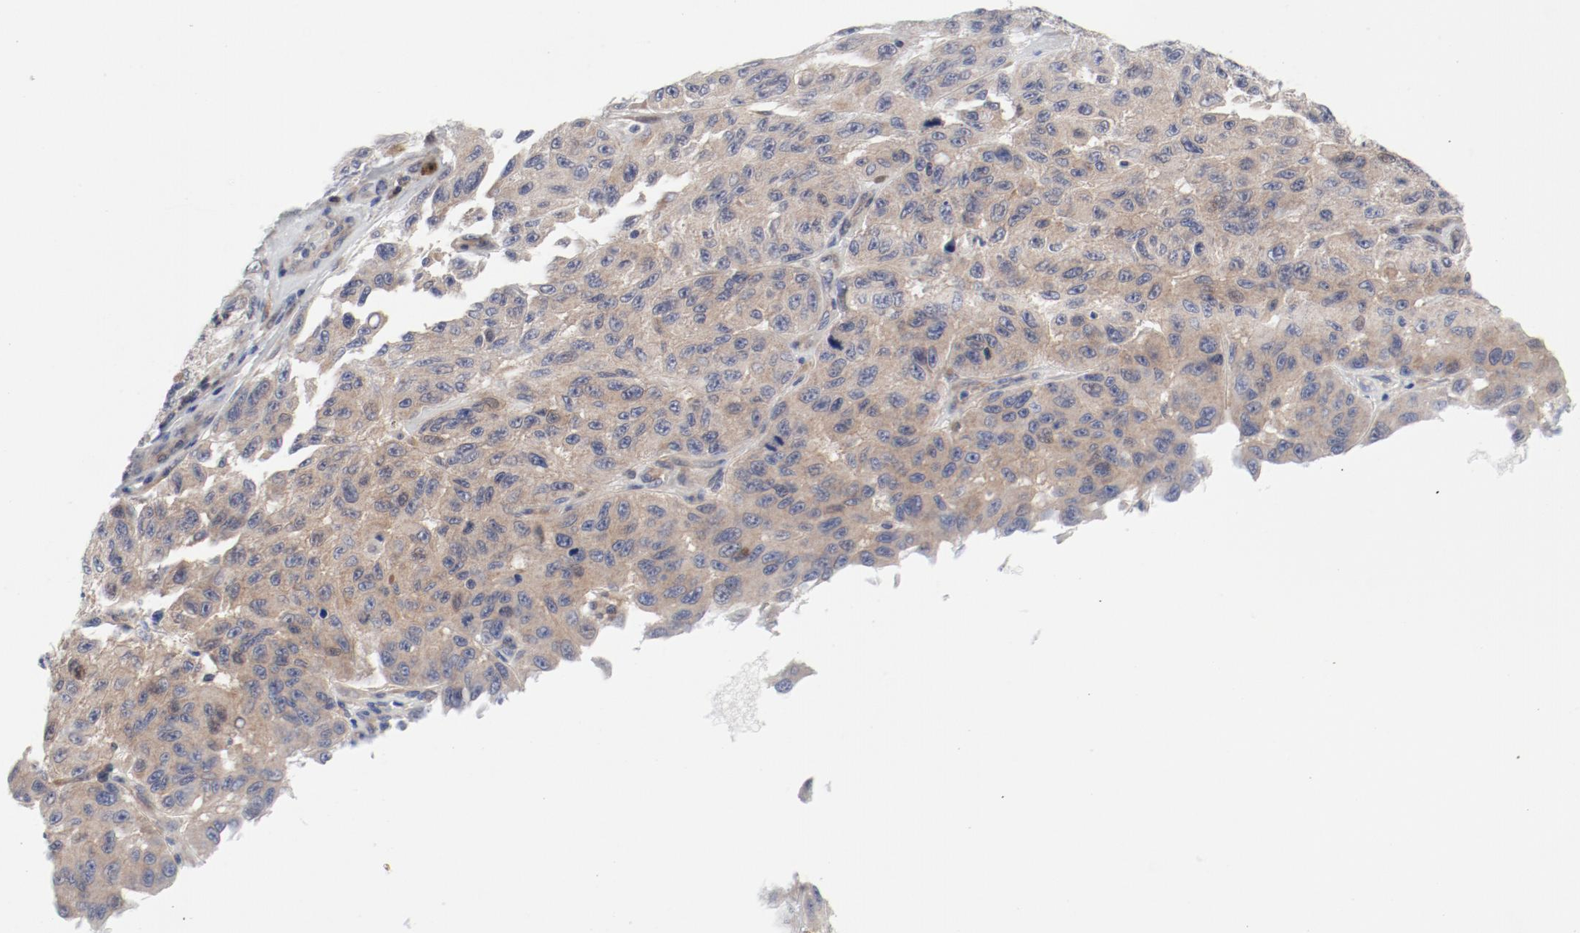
{"staining": {"intensity": "weak", "quantity": ">75%", "location": "cytoplasmic/membranous"}, "tissue": "melanoma", "cell_type": "Tumor cells", "image_type": "cancer", "snomed": [{"axis": "morphology", "description": "Malignant melanoma, NOS"}, {"axis": "topography", "description": "Skin"}], "caption": "A histopathology image showing weak cytoplasmic/membranous positivity in approximately >75% of tumor cells in melanoma, as visualized by brown immunohistochemical staining.", "gene": "BAD", "patient": {"sex": "male", "age": 30}}